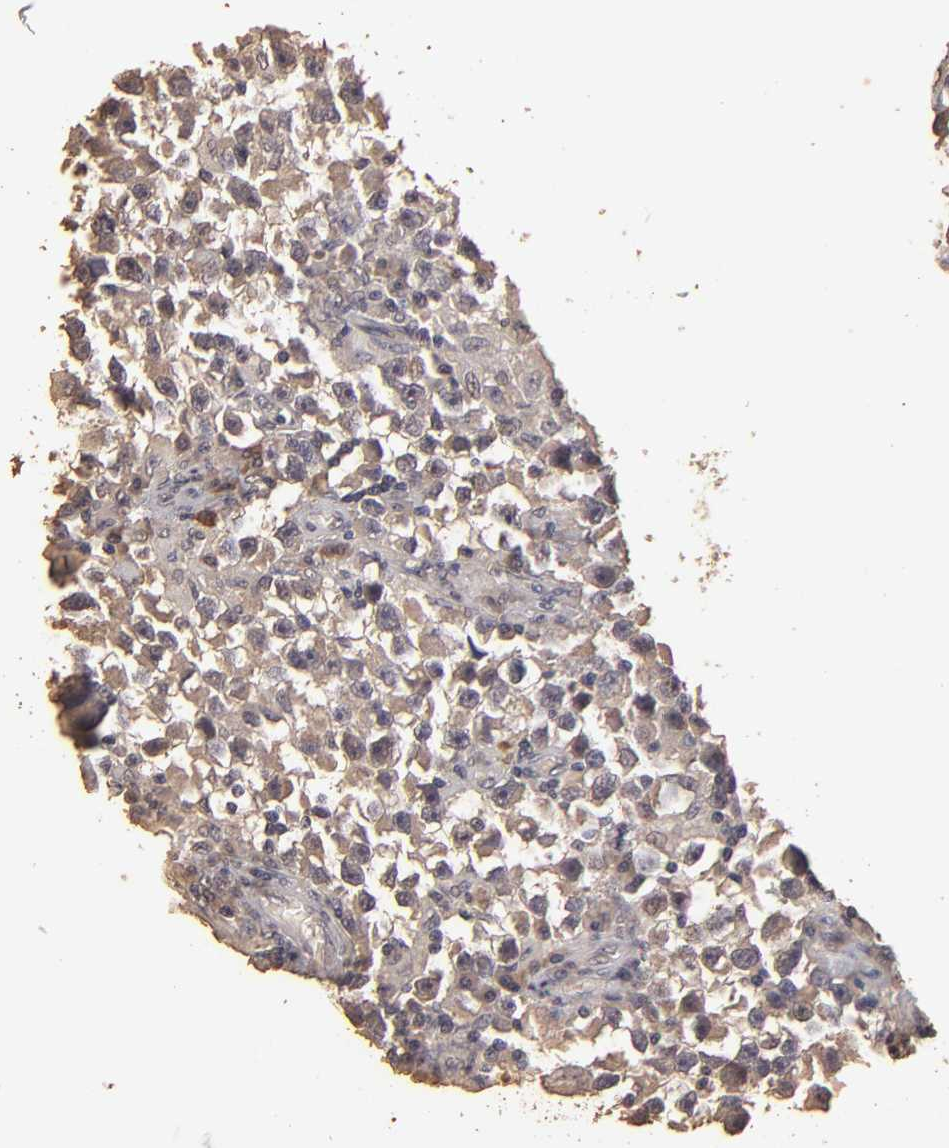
{"staining": {"intensity": "moderate", "quantity": ">75%", "location": "cytoplasmic/membranous"}, "tissue": "testis cancer", "cell_type": "Tumor cells", "image_type": "cancer", "snomed": [{"axis": "morphology", "description": "Seminoma, NOS"}, {"axis": "topography", "description": "Testis"}], "caption": "There is medium levels of moderate cytoplasmic/membranous staining in tumor cells of testis cancer (seminoma), as demonstrated by immunohistochemical staining (brown color).", "gene": "OPHN1", "patient": {"sex": "male", "age": 33}}